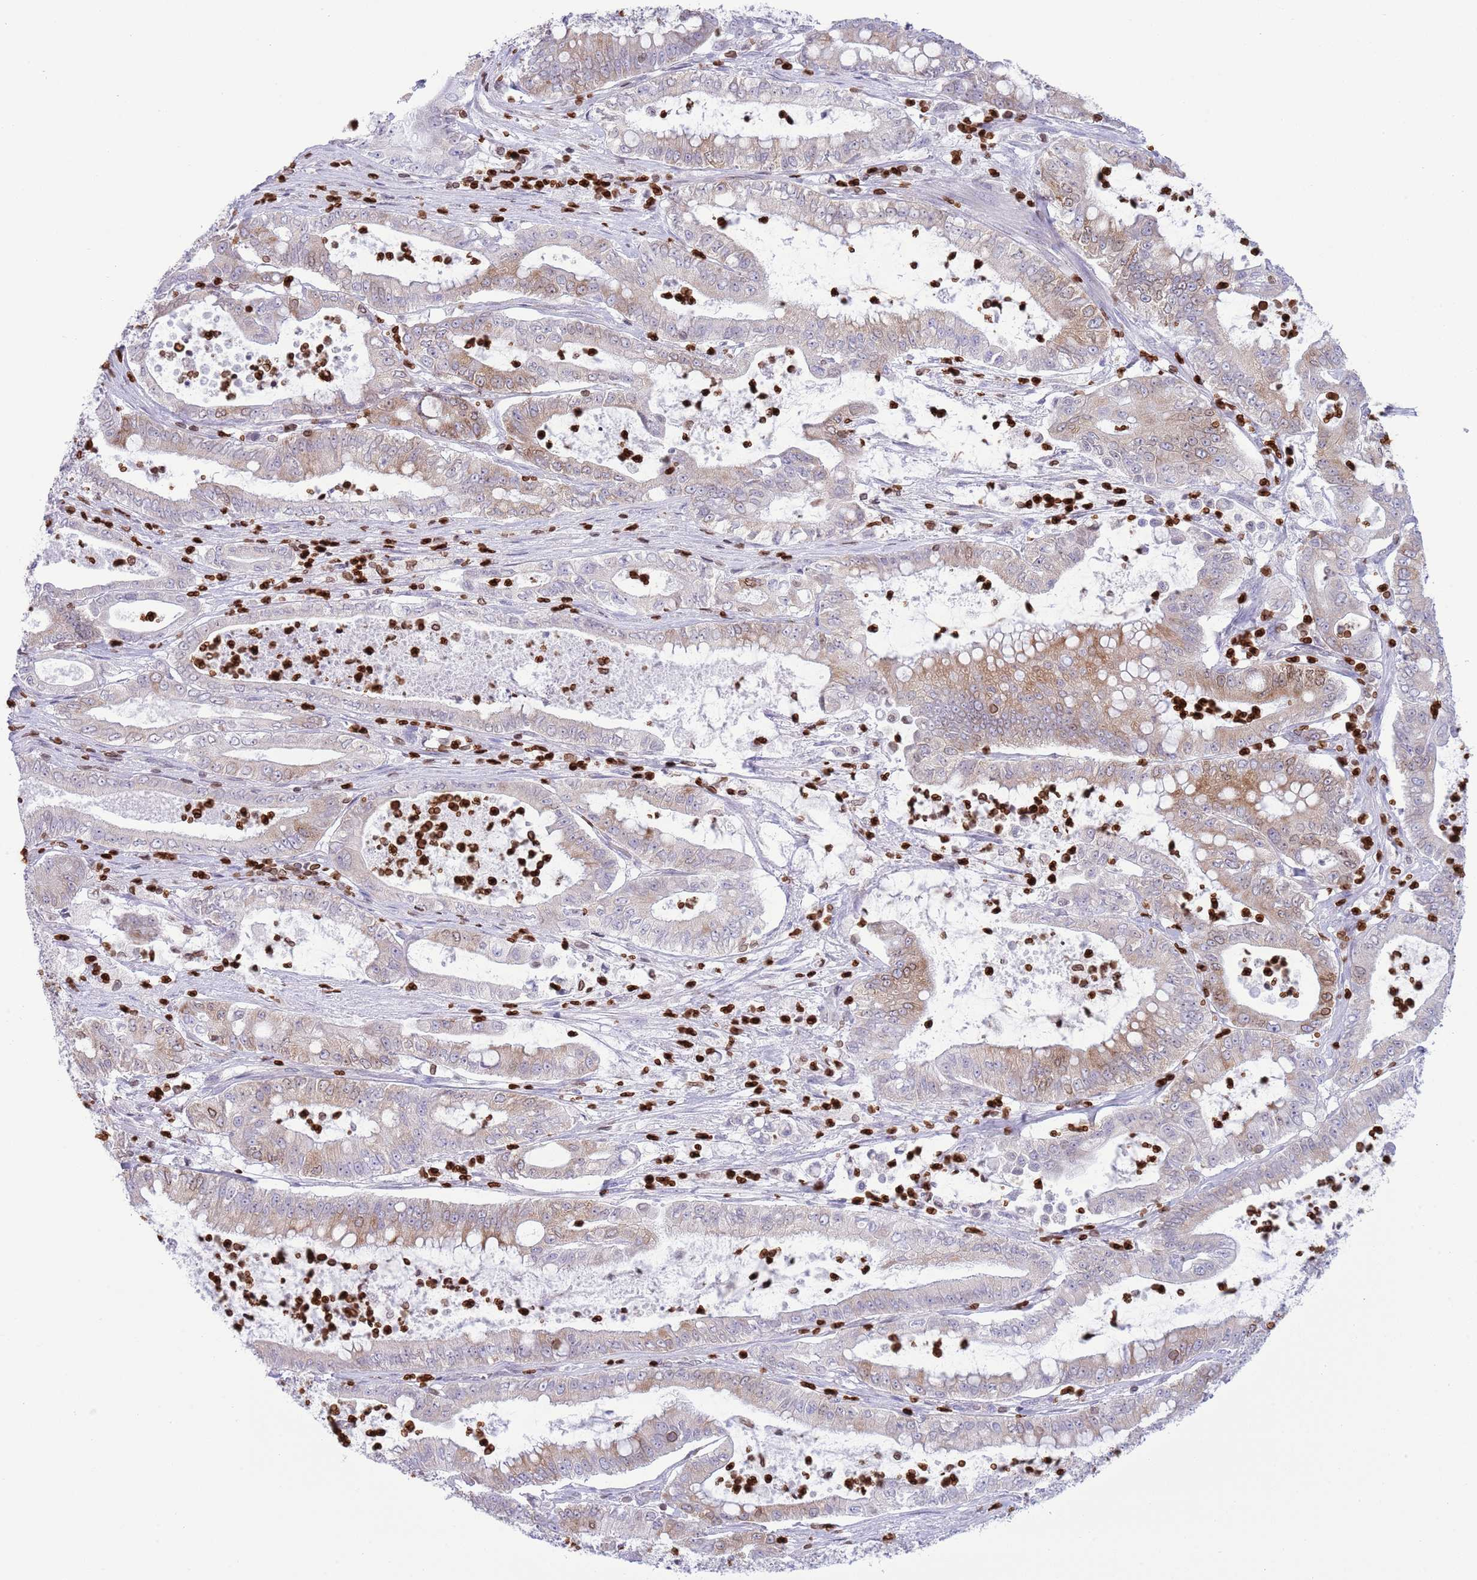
{"staining": {"intensity": "moderate", "quantity": "25%-75%", "location": "cytoplasmic/membranous"}, "tissue": "pancreatic cancer", "cell_type": "Tumor cells", "image_type": "cancer", "snomed": [{"axis": "morphology", "description": "Adenocarcinoma, NOS"}, {"axis": "topography", "description": "Pancreas"}], "caption": "Immunohistochemical staining of human pancreatic cancer (adenocarcinoma) reveals moderate cytoplasmic/membranous protein staining in about 25%-75% of tumor cells.", "gene": "LBR", "patient": {"sex": "male", "age": 71}}